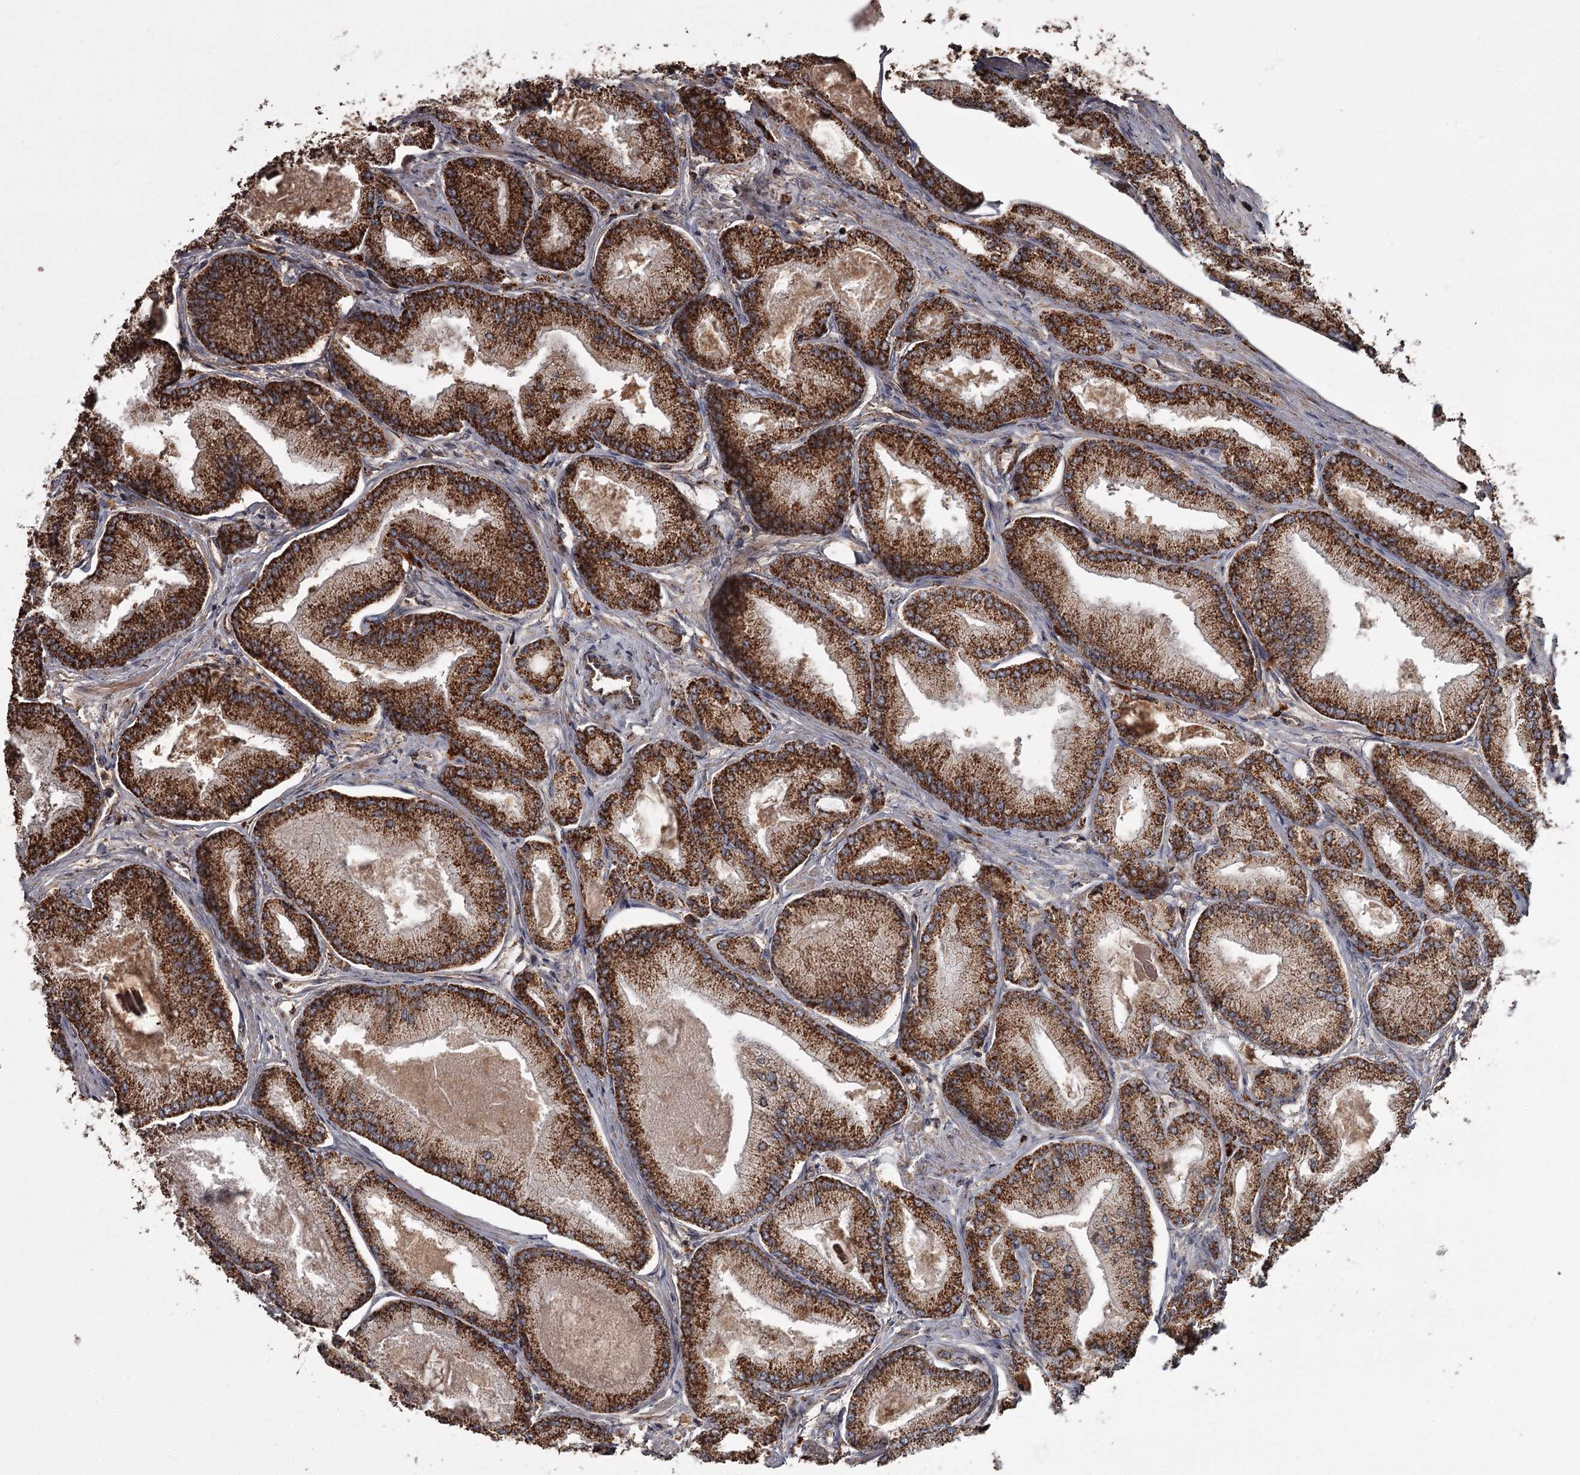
{"staining": {"intensity": "strong", "quantity": ">75%", "location": "cytoplasmic/membranous"}, "tissue": "prostate cancer", "cell_type": "Tumor cells", "image_type": "cancer", "snomed": [{"axis": "morphology", "description": "Adenocarcinoma, Low grade"}, {"axis": "topography", "description": "Prostate"}], "caption": "This image shows immunohistochemistry staining of human prostate cancer, with high strong cytoplasmic/membranous staining in about >75% of tumor cells.", "gene": "THAP9", "patient": {"sex": "male", "age": 74}}